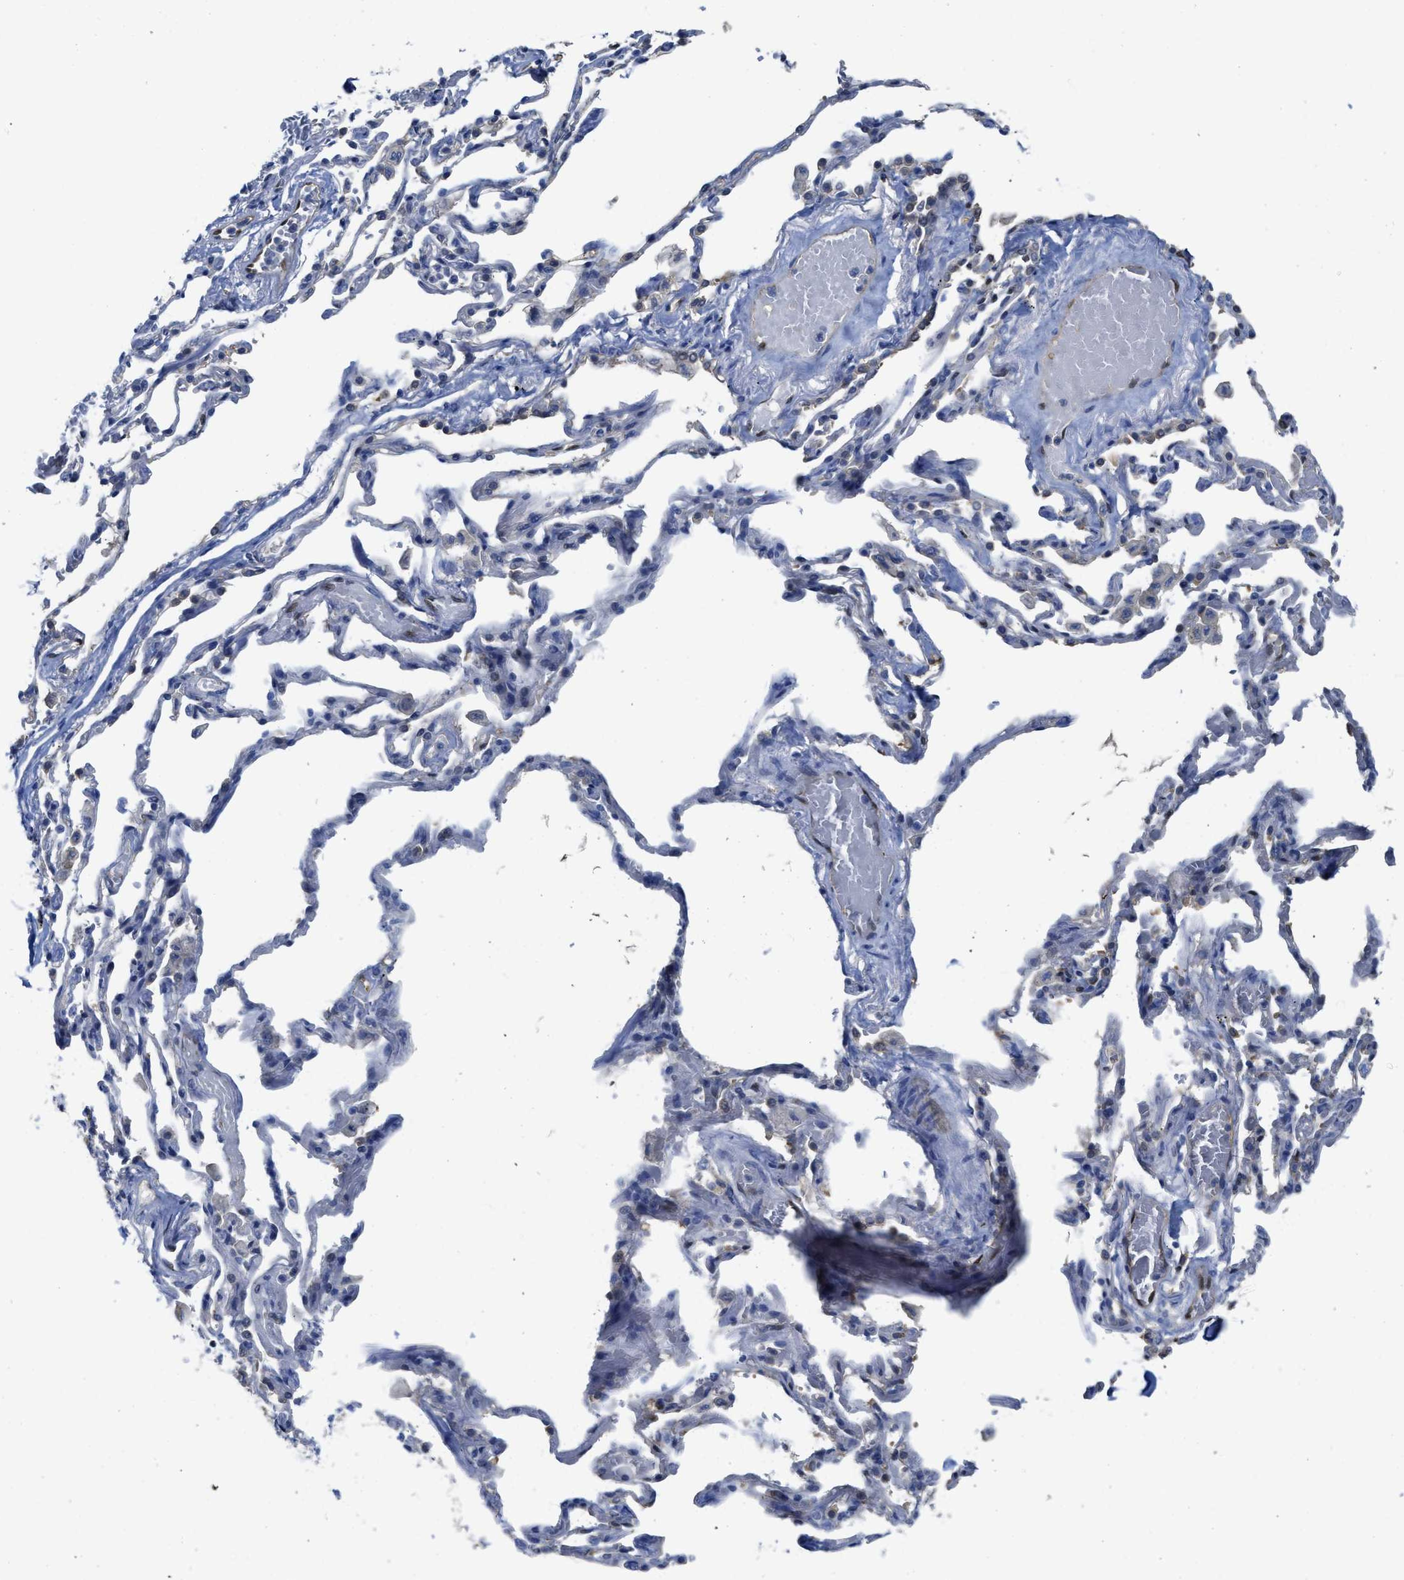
{"staining": {"intensity": "moderate", "quantity": "<25%", "location": "cytoplasmic/membranous"}, "tissue": "adipose tissue", "cell_type": "Adipocytes", "image_type": "normal", "snomed": [{"axis": "morphology", "description": "Normal tissue, NOS"}, {"axis": "topography", "description": "Cartilage tissue"}, {"axis": "topography", "description": "Lung"}], "caption": "This image exhibits unremarkable adipose tissue stained with IHC to label a protein in brown. The cytoplasmic/membranous of adipocytes show moderate positivity for the protein. Nuclei are counter-stained blue.", "gene": "ASS1", "patient": {"sex": "female", "age": 77}}